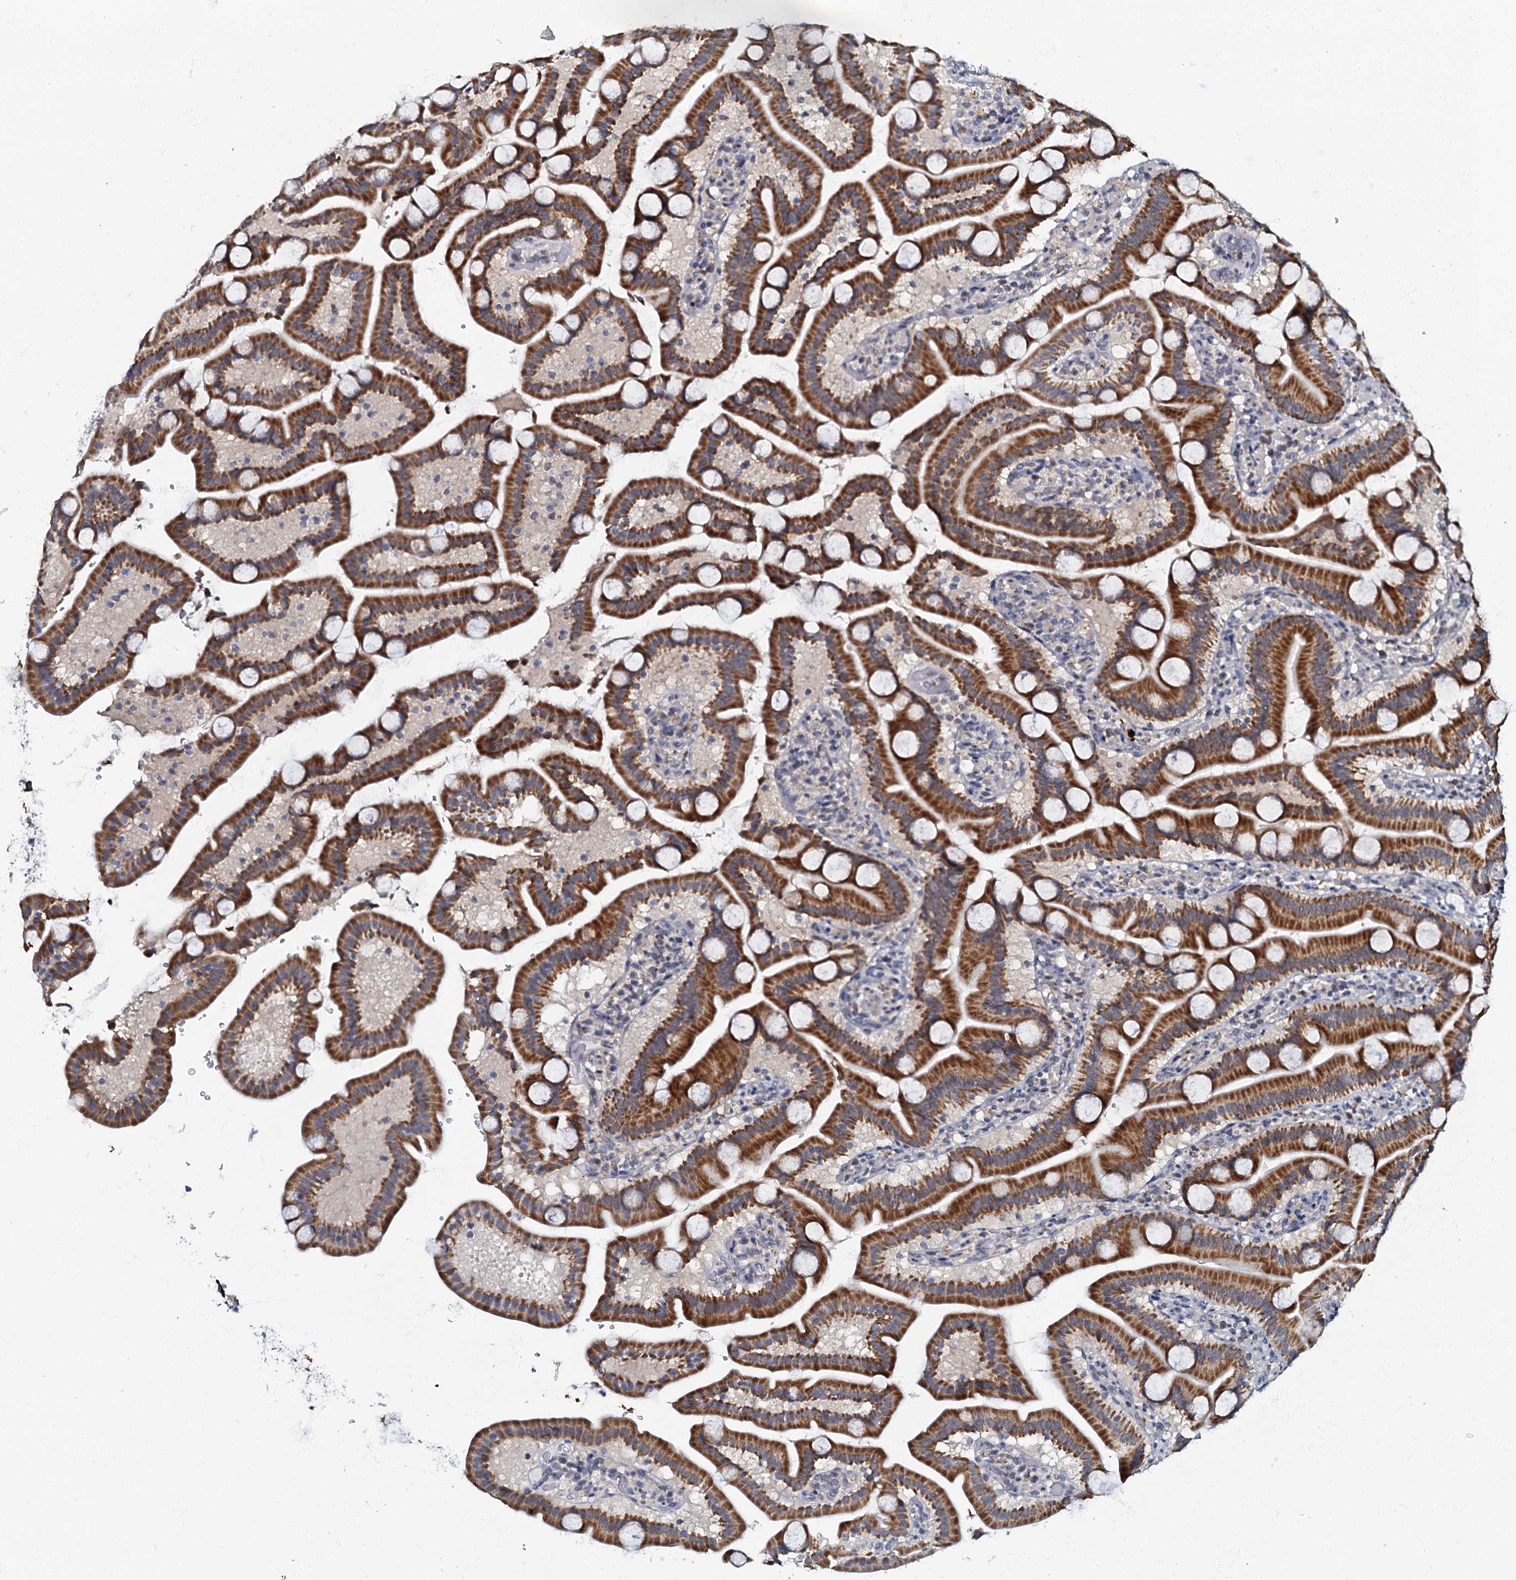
{"staining": {"intensity": "strong", "quantity": ">75%", "location": "cytoplasmic/membranous"}, "tissue": "duodenum", "cell_type": "Glandular cells", "image_type": "normal", "snomed": [{"axis": "morphology", "description": "Normal tissue, NOS"}, {"axis": "topography", "description": "Duodenum"}], "caption": "This histopathology image displays immunohistochemistry (IHC) staining of benign duodenum, with high strong cytoplasmic/membranous expression in about >75% of glandular cells.", "gene": "MRPL51", "patient": {"sex": "male", "age": 55}}